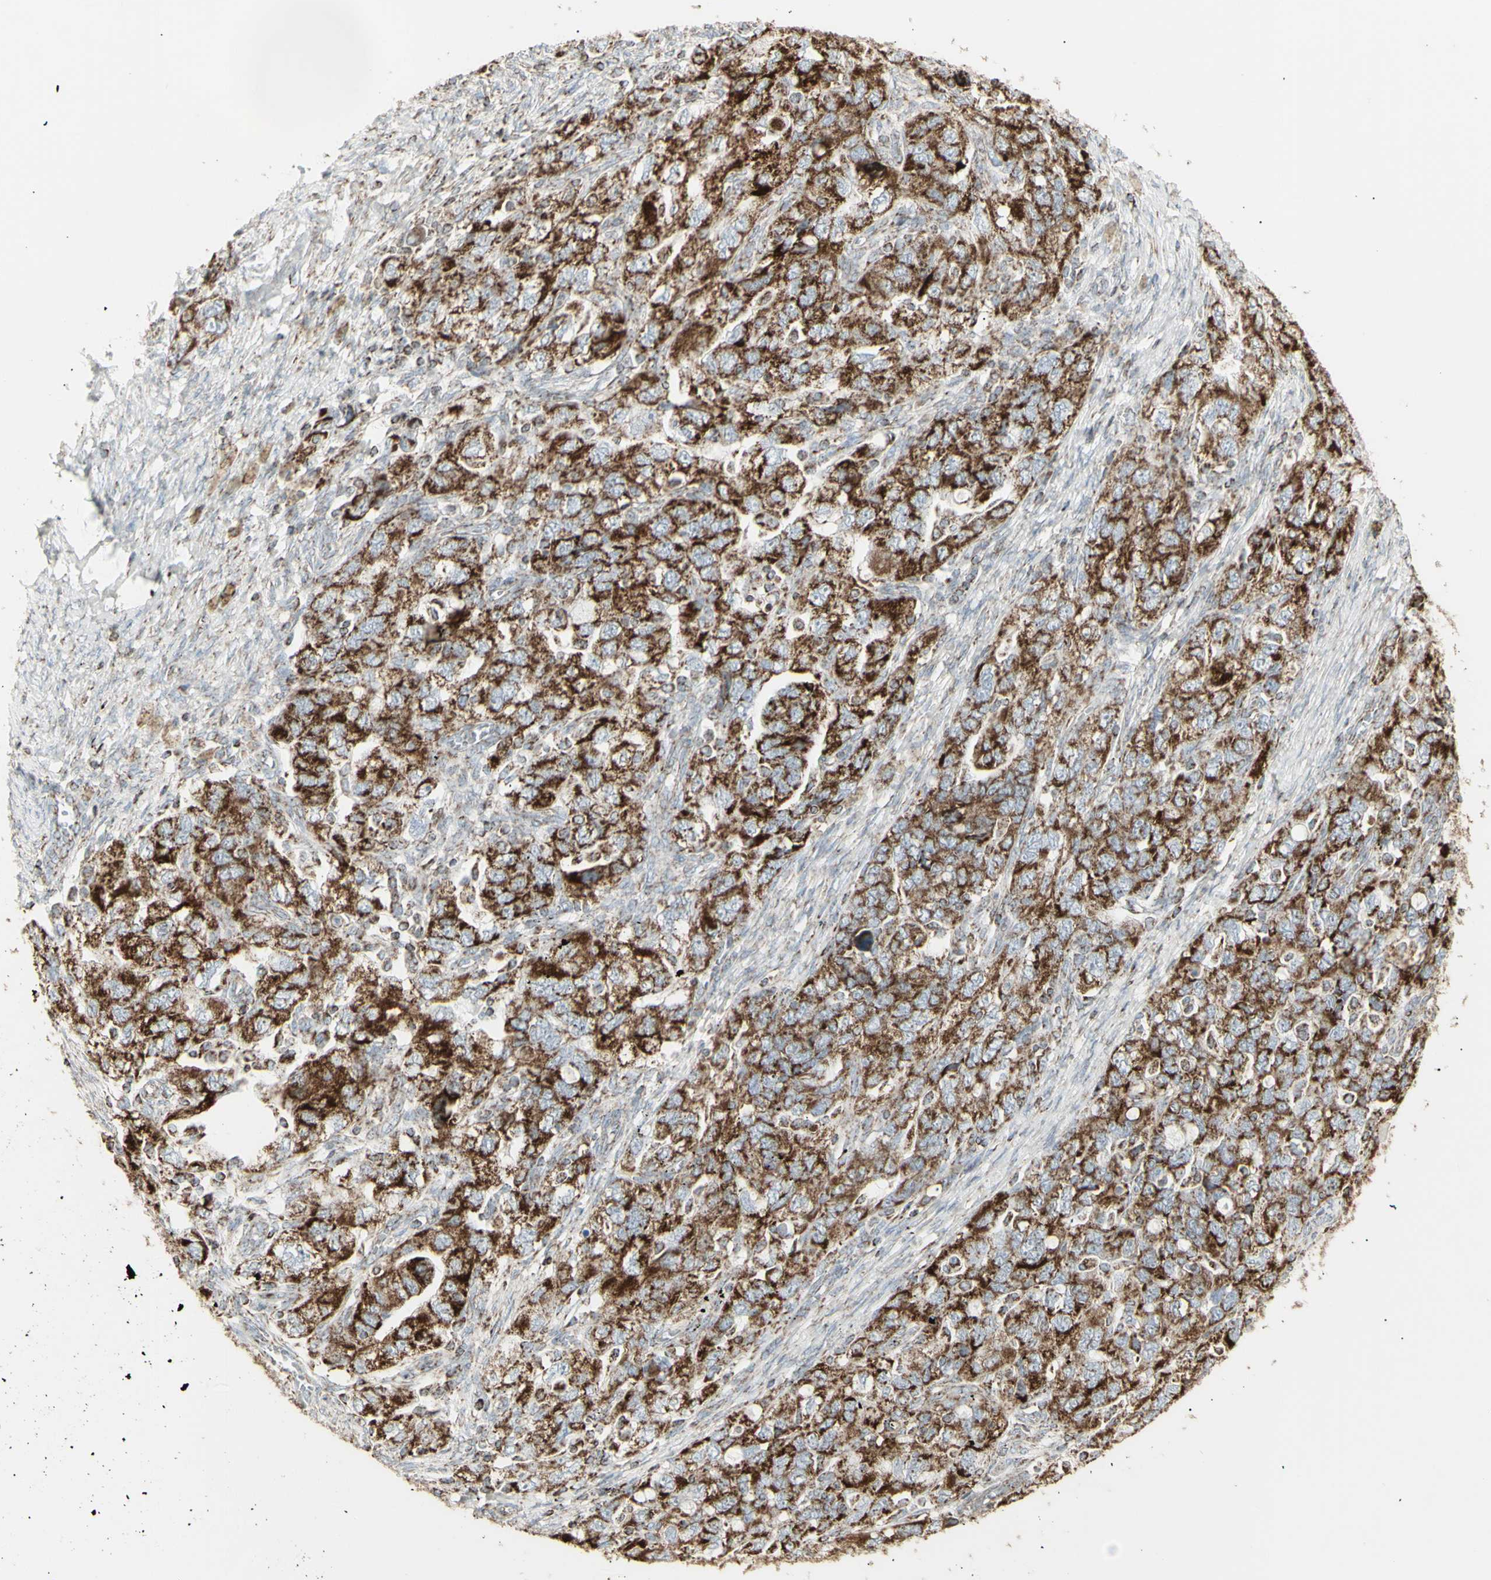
{"staining": {"intensity": "strong", "quantity": ">75%", "location": "cytoplasmic/membranous"}, "tissue": "ovarian cancer", "cell_type": "Tumor cells", "image_type": "cancer", "snomed": [{"axis": "morphology", "description": "Carcinoma, NOS"}, {"axis": "morphology", "description": "Cystadenocarcinoma, serous, NOS"}, {"axis": "topography", "description": "Ovary"}], "caption": "Approximately >75% of tumor cells in human serous cystadenocarcinoma (ovarian) show strong cytoplasmic/membranous protein expression as visualized by brown immunohistochemical staining.", "gene": "PLGRKT", "patient": {"sex": "female", "age": 69}}